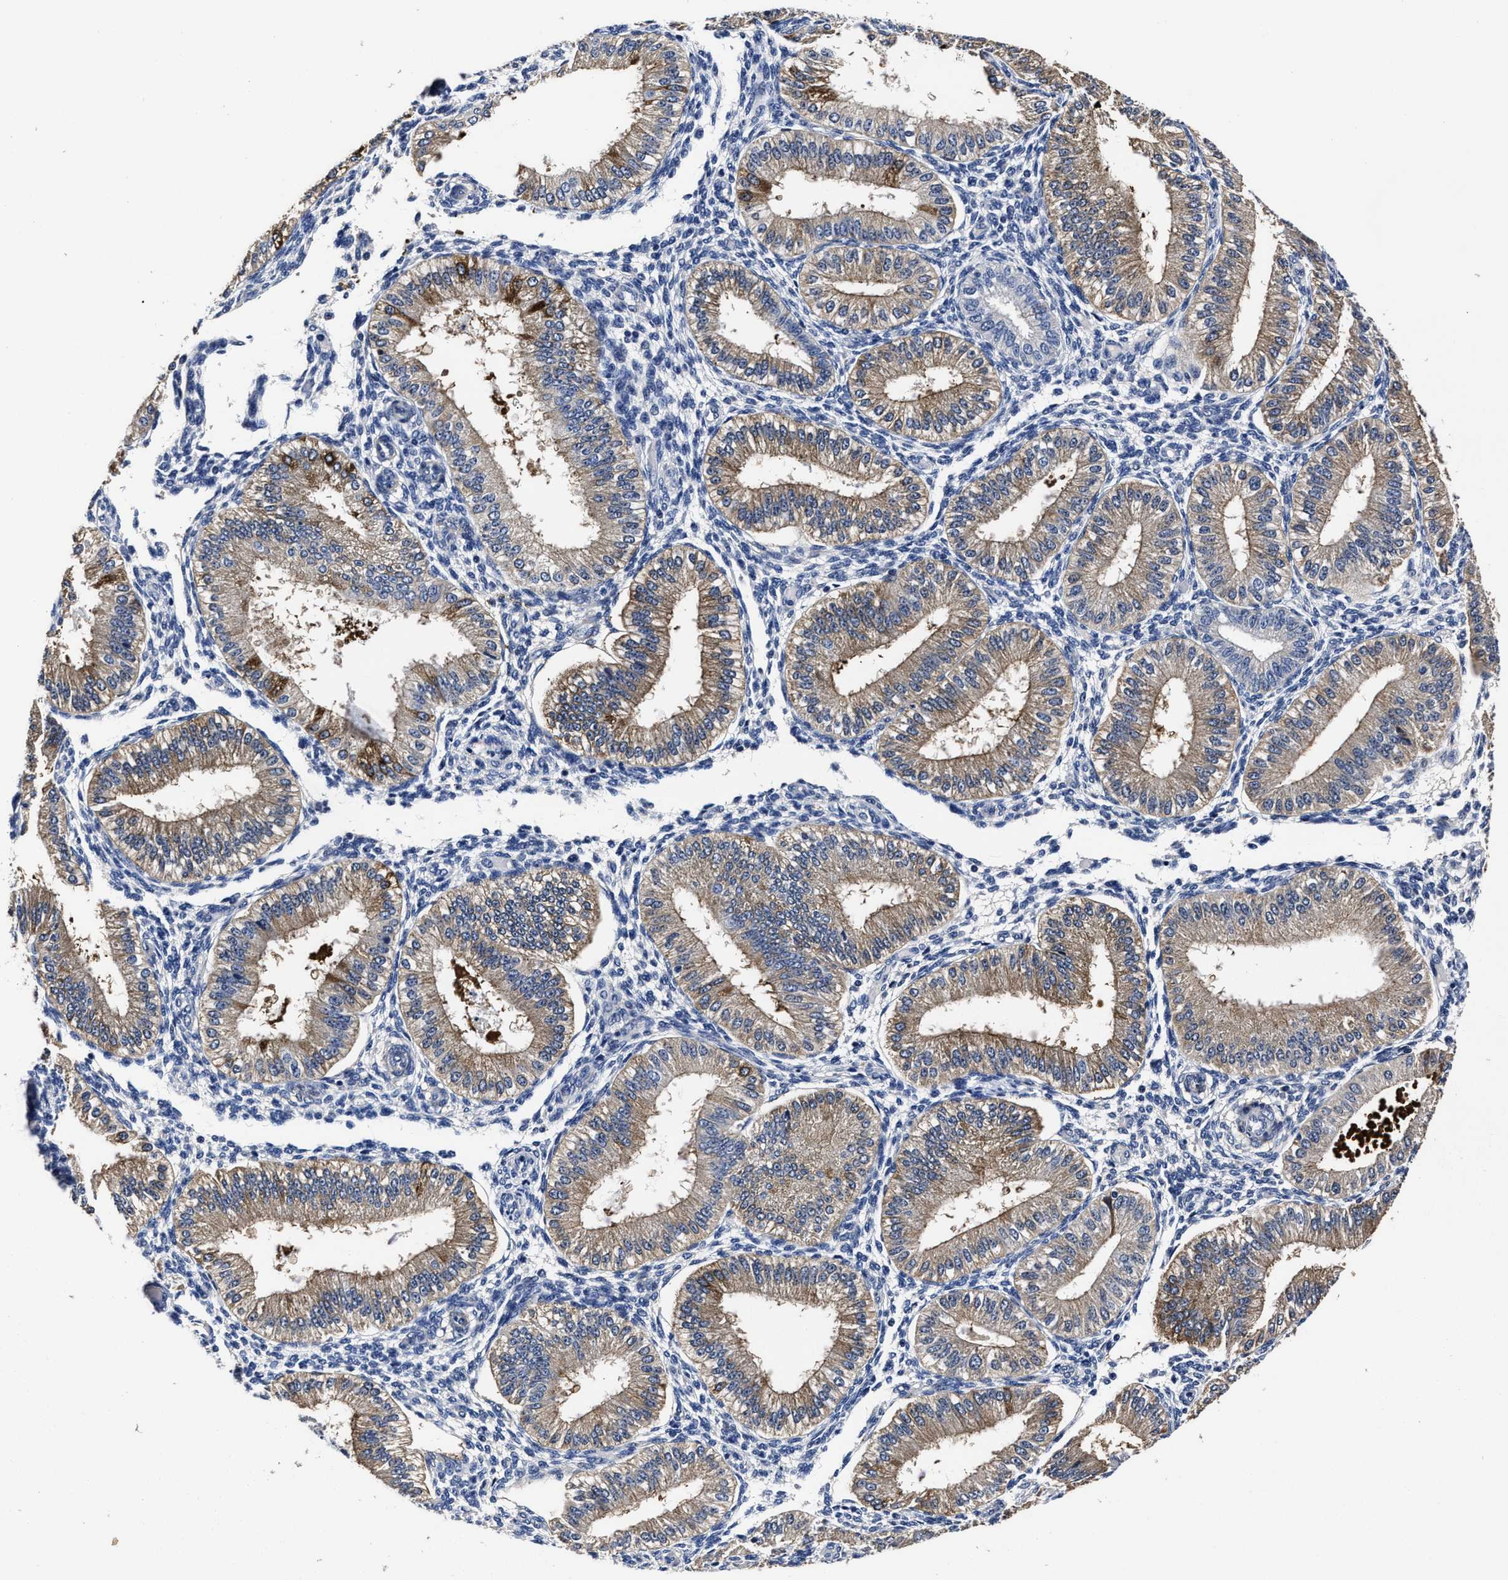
{"staining": {"intensity": "negative", "quantity": "none", "location": "none"}, "tissue": "endometrium", "cell_type": "Cells in endometrial stroma", "image_type": "normal", "snomed": [{"axis": "morphology", "description": "Normal tissue, NOS"}, {"axis": "topography", "description": "Endometrium"}], "caption": "Immunohistochemistry (IHC) of unremarkable human endometrium shows no positivity in cells in endometrial stroma.", "gene": "OLFML2A", "patient": {"sex": "female", "age": 39}}